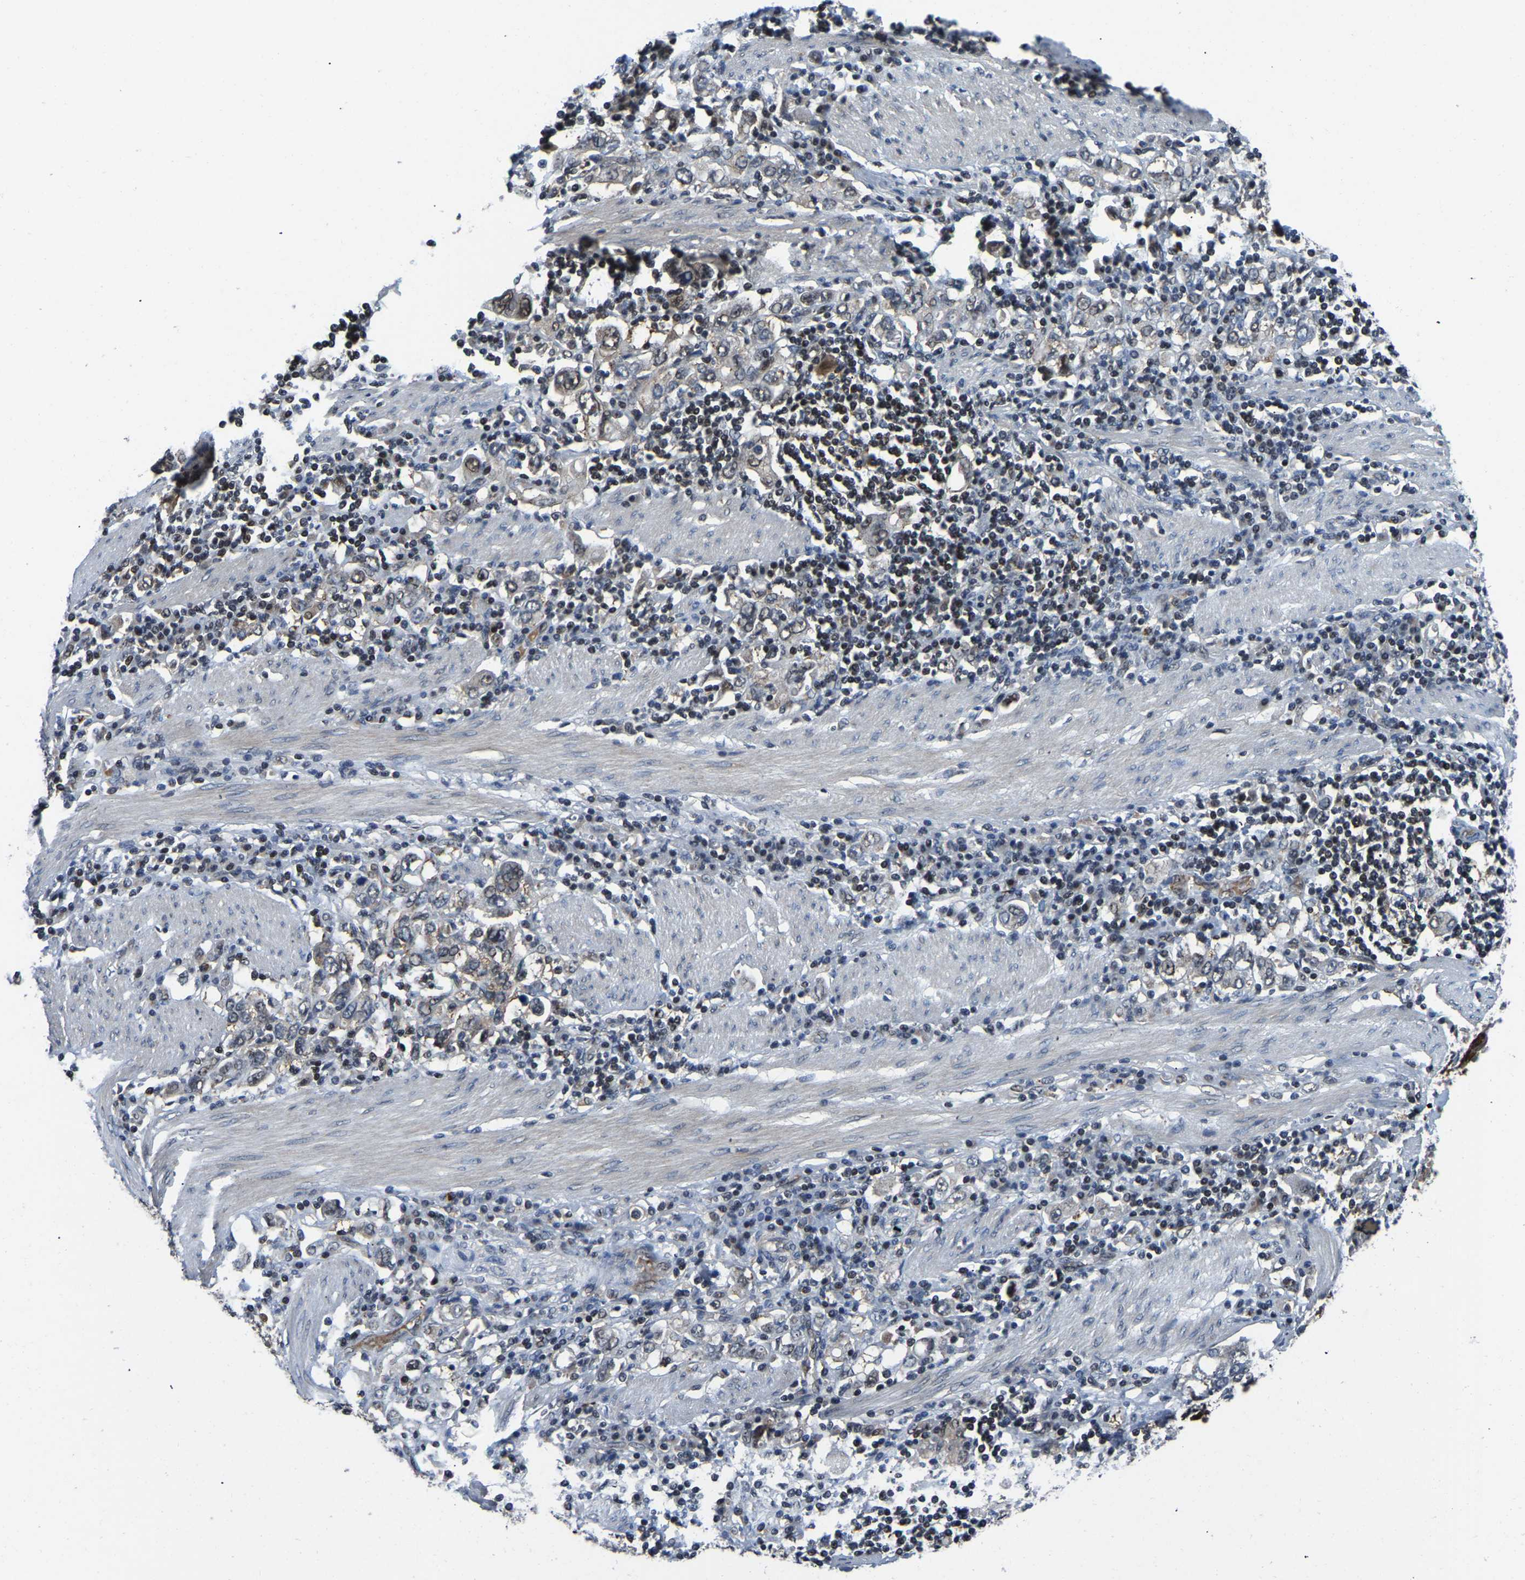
{"staining": {"intensity": "weak", "quantity": "<25%", "location": "nuclear"}, "tissue": "stomach cancer", "cell_type": "Tumor cells", "image_type": "cancer", "snomed": [{"axis": "morphology", "description": "Adenocarcinoma, NOS"}, {"axis": "topography", "description": "Stomach, upper"}], "caption": "Immunohistochemical staining of stomach cancer (adenocarcinoma) shows no significant expression in tumor cells.", "gene": "DFFA", "patient": {"sex": "male", "age": 62}}